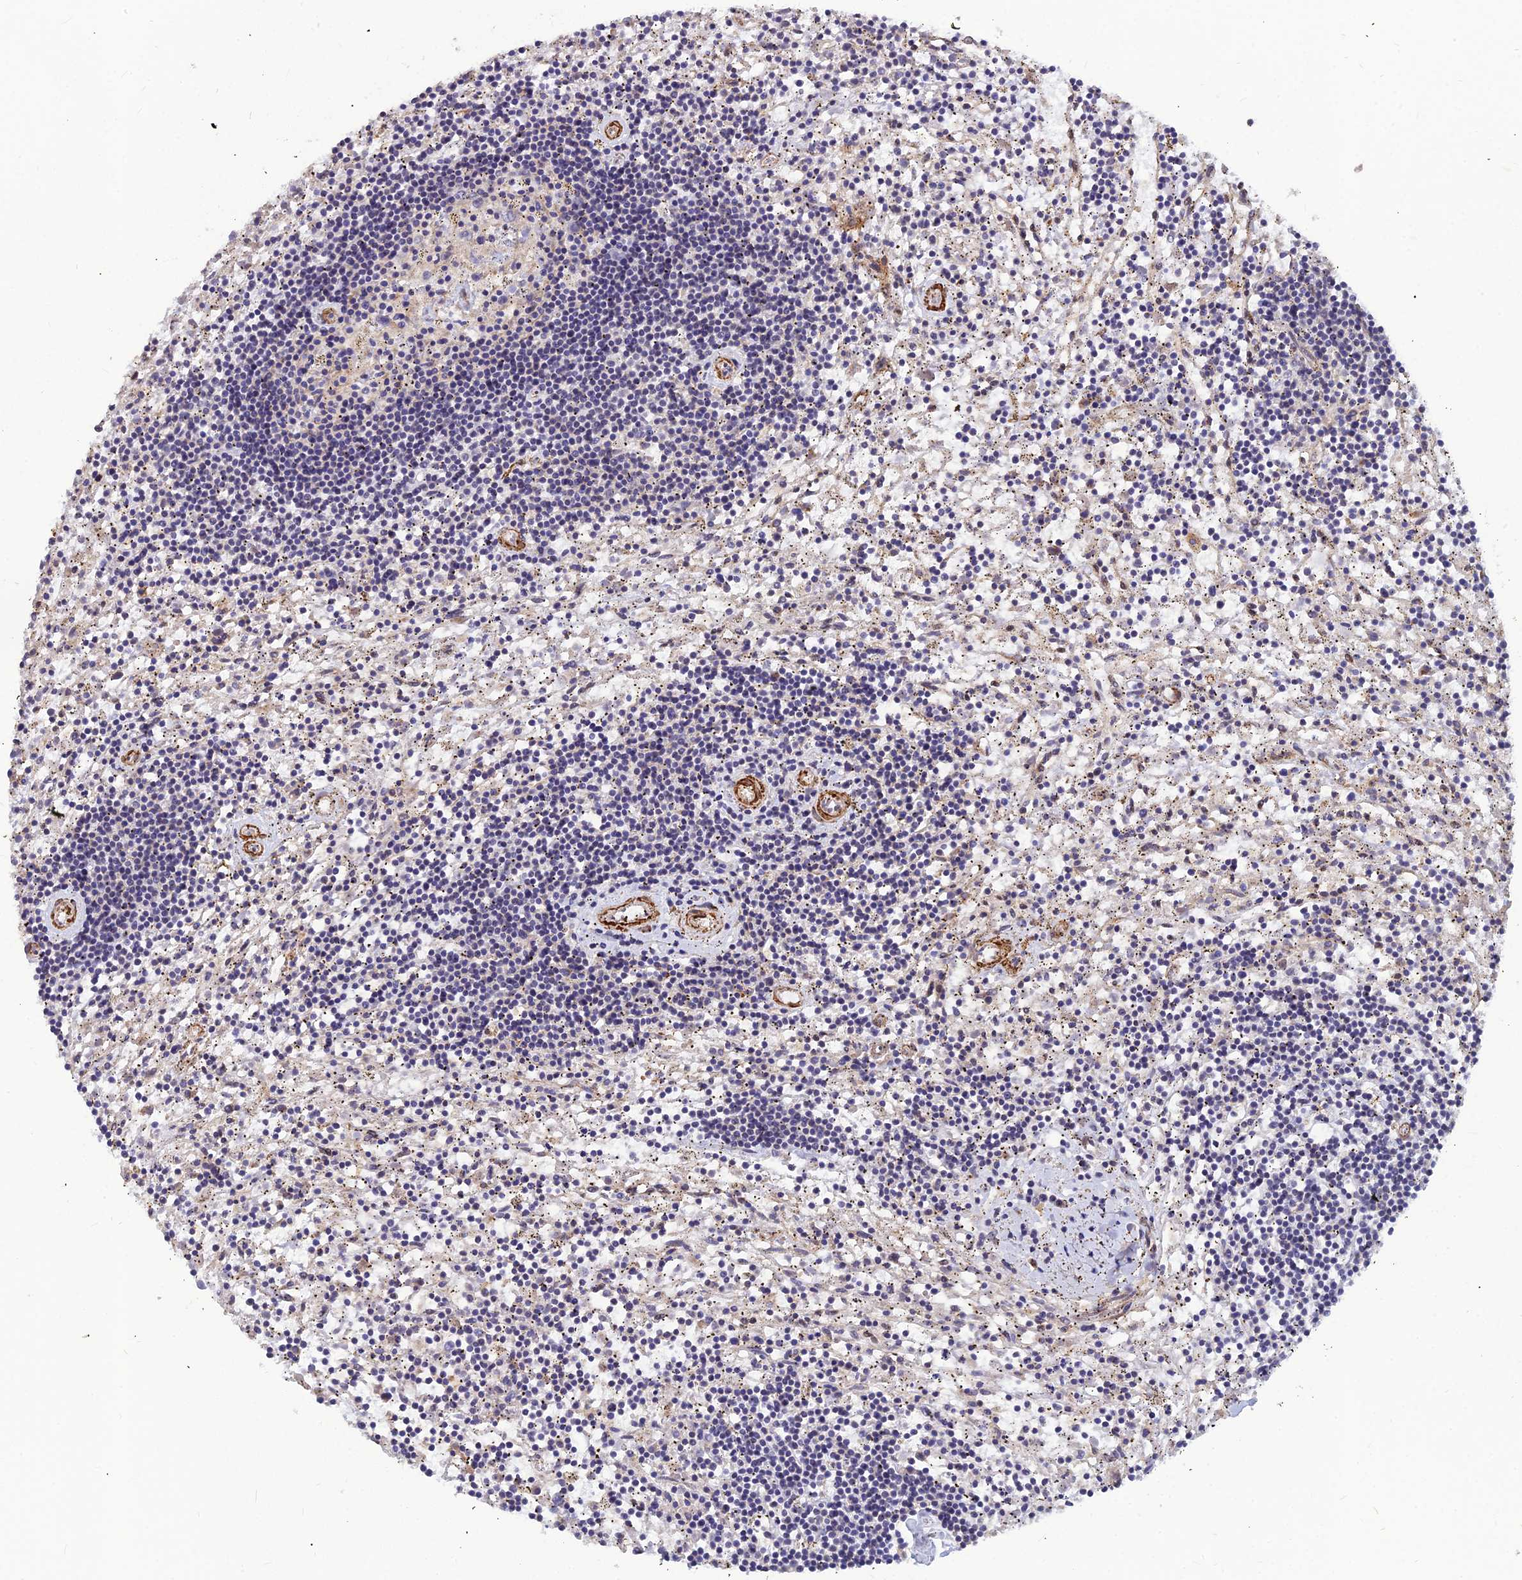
{"staining": {"intensity": "negative", "quantity": "none", "location": "none"}, "tissue": "lymphoma", "cell_type": "Tumor cells", "image_type": "cancer", "snomed": [{"axis": "morphology", "description": "Malignant lymphoma, non-Hodgkin's type, Low grade"}, {"axis": "topography", "description": "Spleen"}], "caption": "A high-resolution histopathology image shows IHC staining of lymphoma, which shows no significant positivity in tumor cells. (DAB IHC, high magnification).", "gene": "LEKR1", "patient": {"sex": "male", "age": 76}}